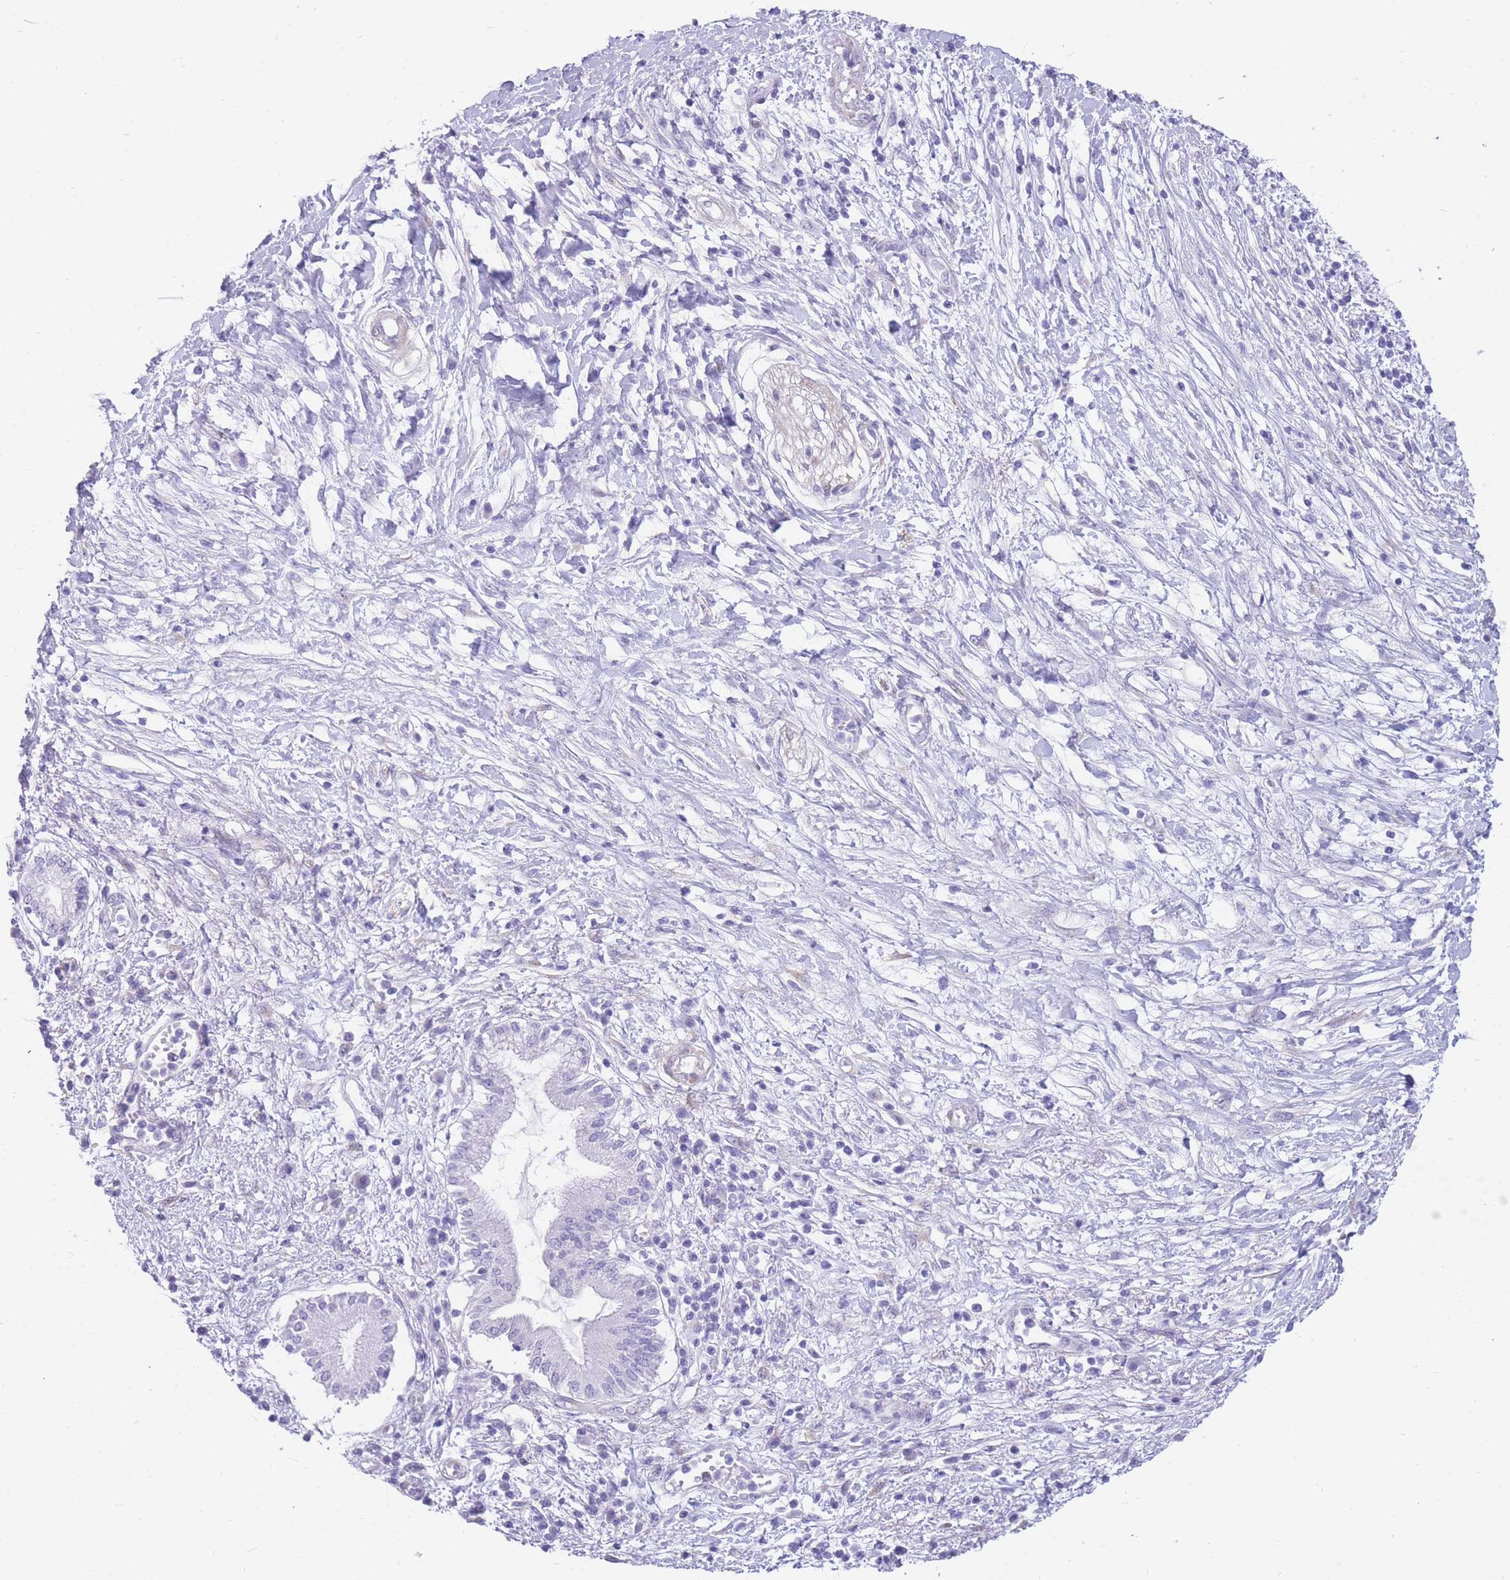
{"staining": {"intensity": "negative", "quantity": "none", "location": "none"}, "tissue": "pancreatic cancer", "cell_type": "Tumor cells", "image_type": "cancer", "snomed": [{"axis": "morphology", "description": "Adenocarcinoma, NOS"}, {"axis": "topography", "description": "Pancreas"}], "caption": "IHC of human pancreatic adenocarcinoma displays no positivity in tumor cells. Nuclei are stained in blue.", "gene": "MTSS2", "patient": {"sex": "male", "age": 68}}